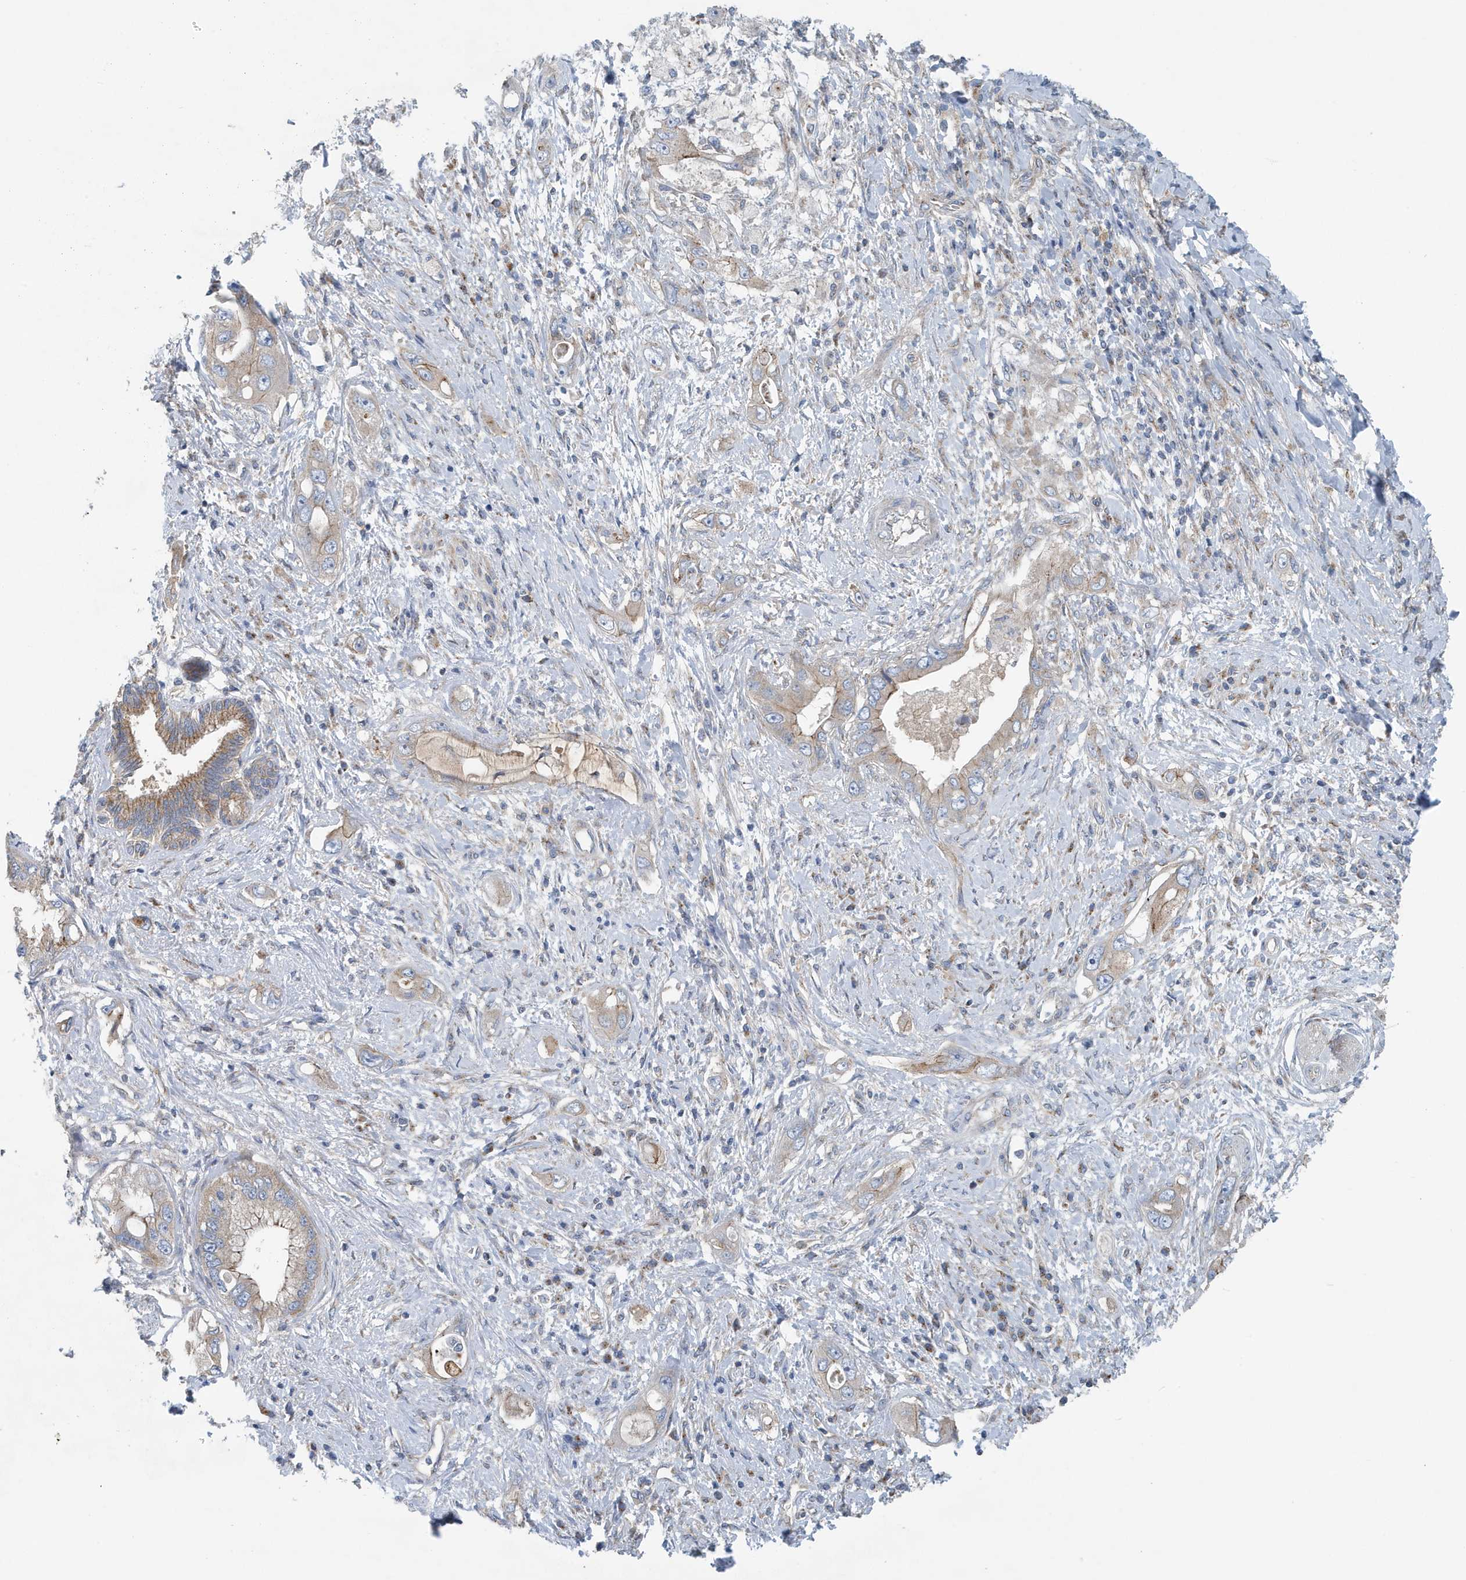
{"staining": {"intensity": "weak", "quantity": "<25%", "location": "cytoplasmic/membranous"}, "tissue": "pancreatic cancer", "cell_type": "Tumor cells", "image_type": "cancer", "snomed": [{"axis": "morphology", "description": "Inflammation, NOS"}, {"axis": "morphology", "description": "Adenocarcinoma, NOS"}, {"axis": "topography", "description": "Pancreas"}], "caption": "Tumor cells show no significant expression in pancreatic cancer (adenocarcinoma).", "gene": "PPM1M", "patient": {"sex": "female", "age": 56}}